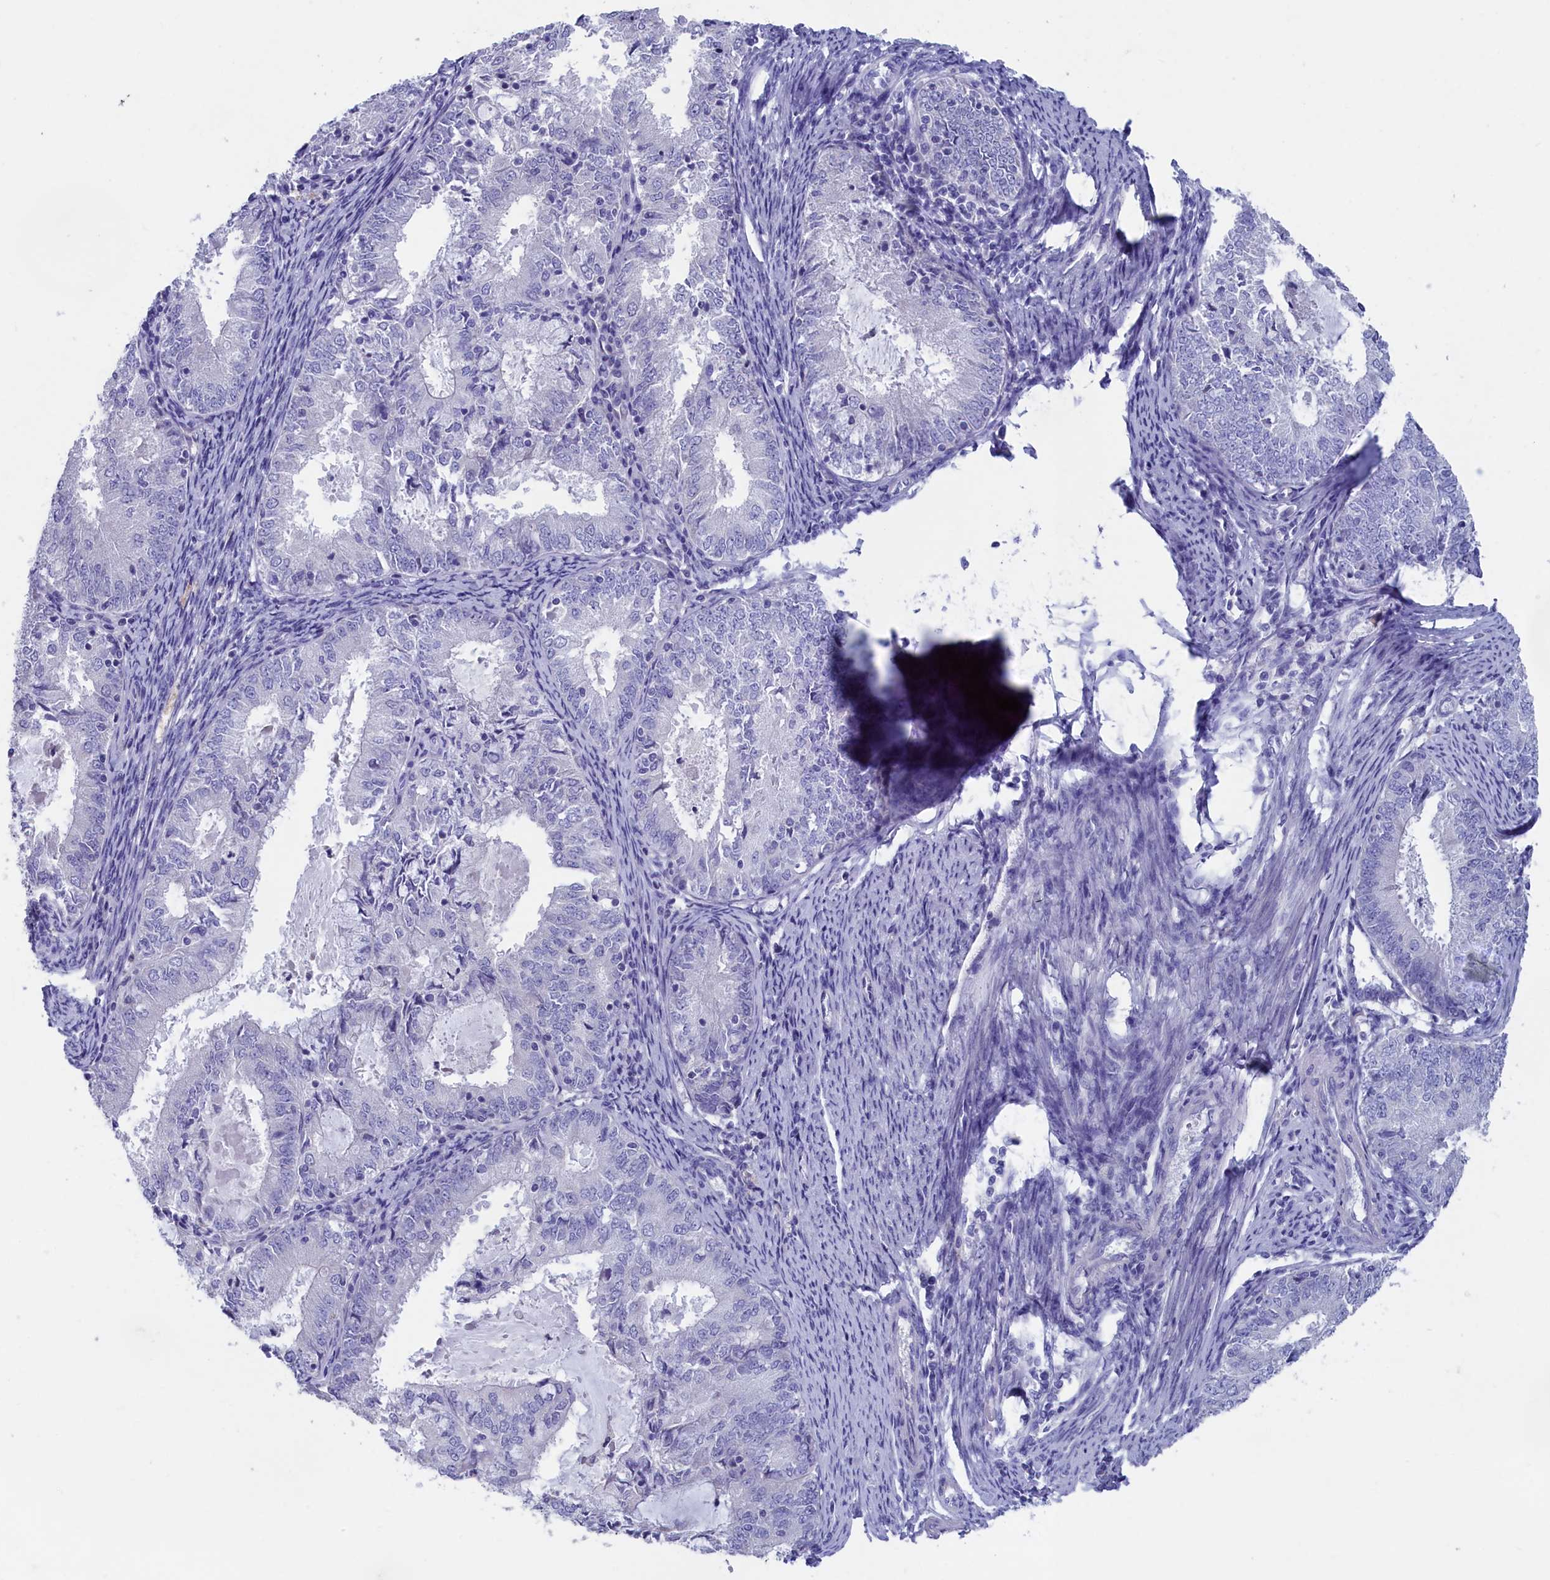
{"staining": {"intensity": "negative", "quantity": "none", "location": "none"}, "tissue": "endometrial cancer", "cell_type": "Tumor cells", "image_type": "cancer", "snomed": [{"axis": "morphology", "description": "Adenocarcinoma, NOS"}, {"axis": "topography", "description": "Endometrium"}], "caption": "This micrograph is of endometrial adenocarcinoma stained with IHC to label a protein in brown with the nuclei are counter-stained blue. There is no positivity in tumor cells.", "gene": "PRDM12", "patient": {"sex": "female", "age": 57}}